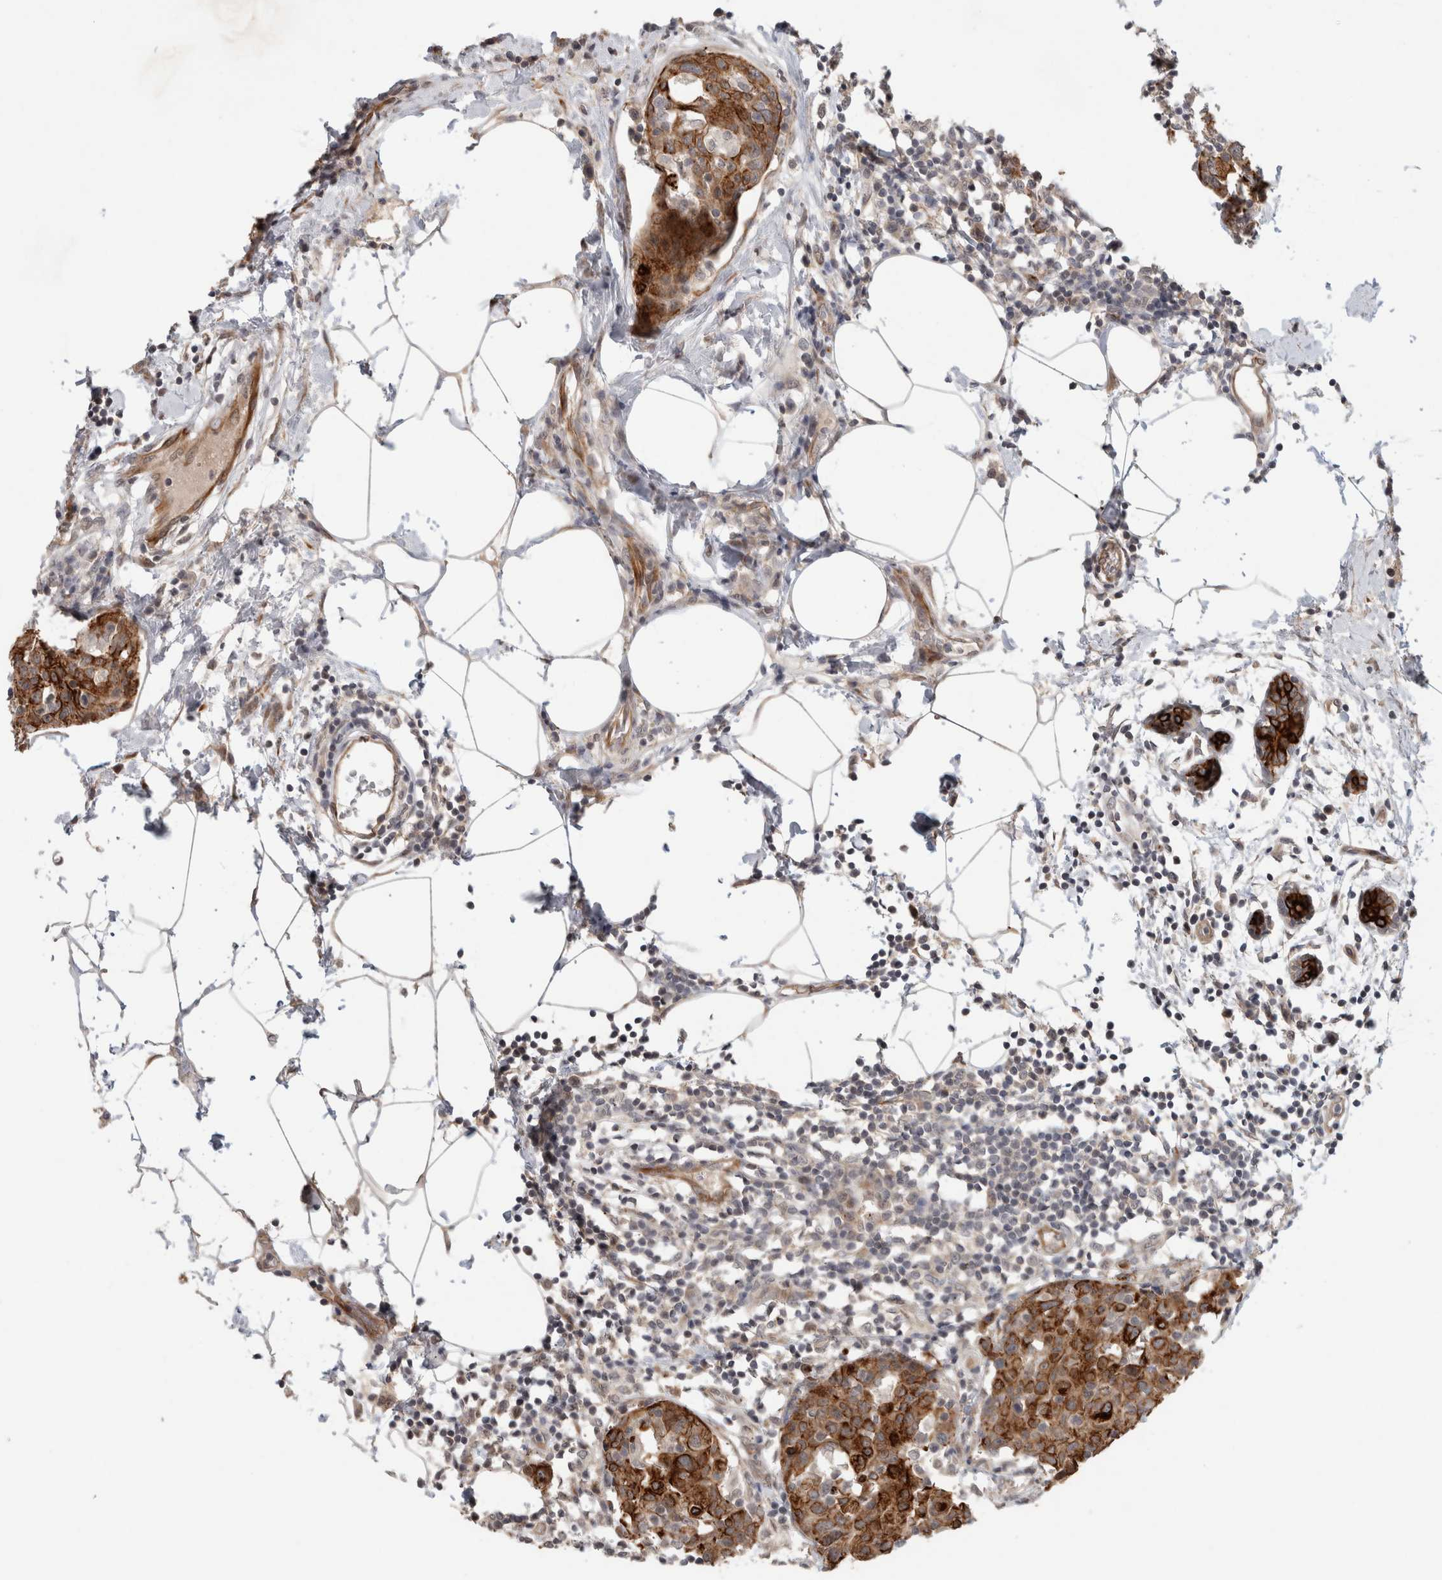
{"staining": {"intensity": "moderate", "quantity": ">75%", "location": "cytoplasmic/membranous"}, "tissue": "breast cancer", "cell_type": "Tumor cells", "image_type": "cancer", "snomed": [{"axis": "morphology", "description": "Normal tissue, NOS"}, {"axis": "morphology", "description": "Duct carcinoma"}, {"axis": "topography", "description": "Breast"}], "caption": "This is an image of immunohistochemistry staining of breast infiltrating ductal carcinoma, which shows moderate positivity in the cytoplasmic/membranous of tumor cells.", "gene": "CRISPLD1", "patient": {"sex": "female", "age": 37}}